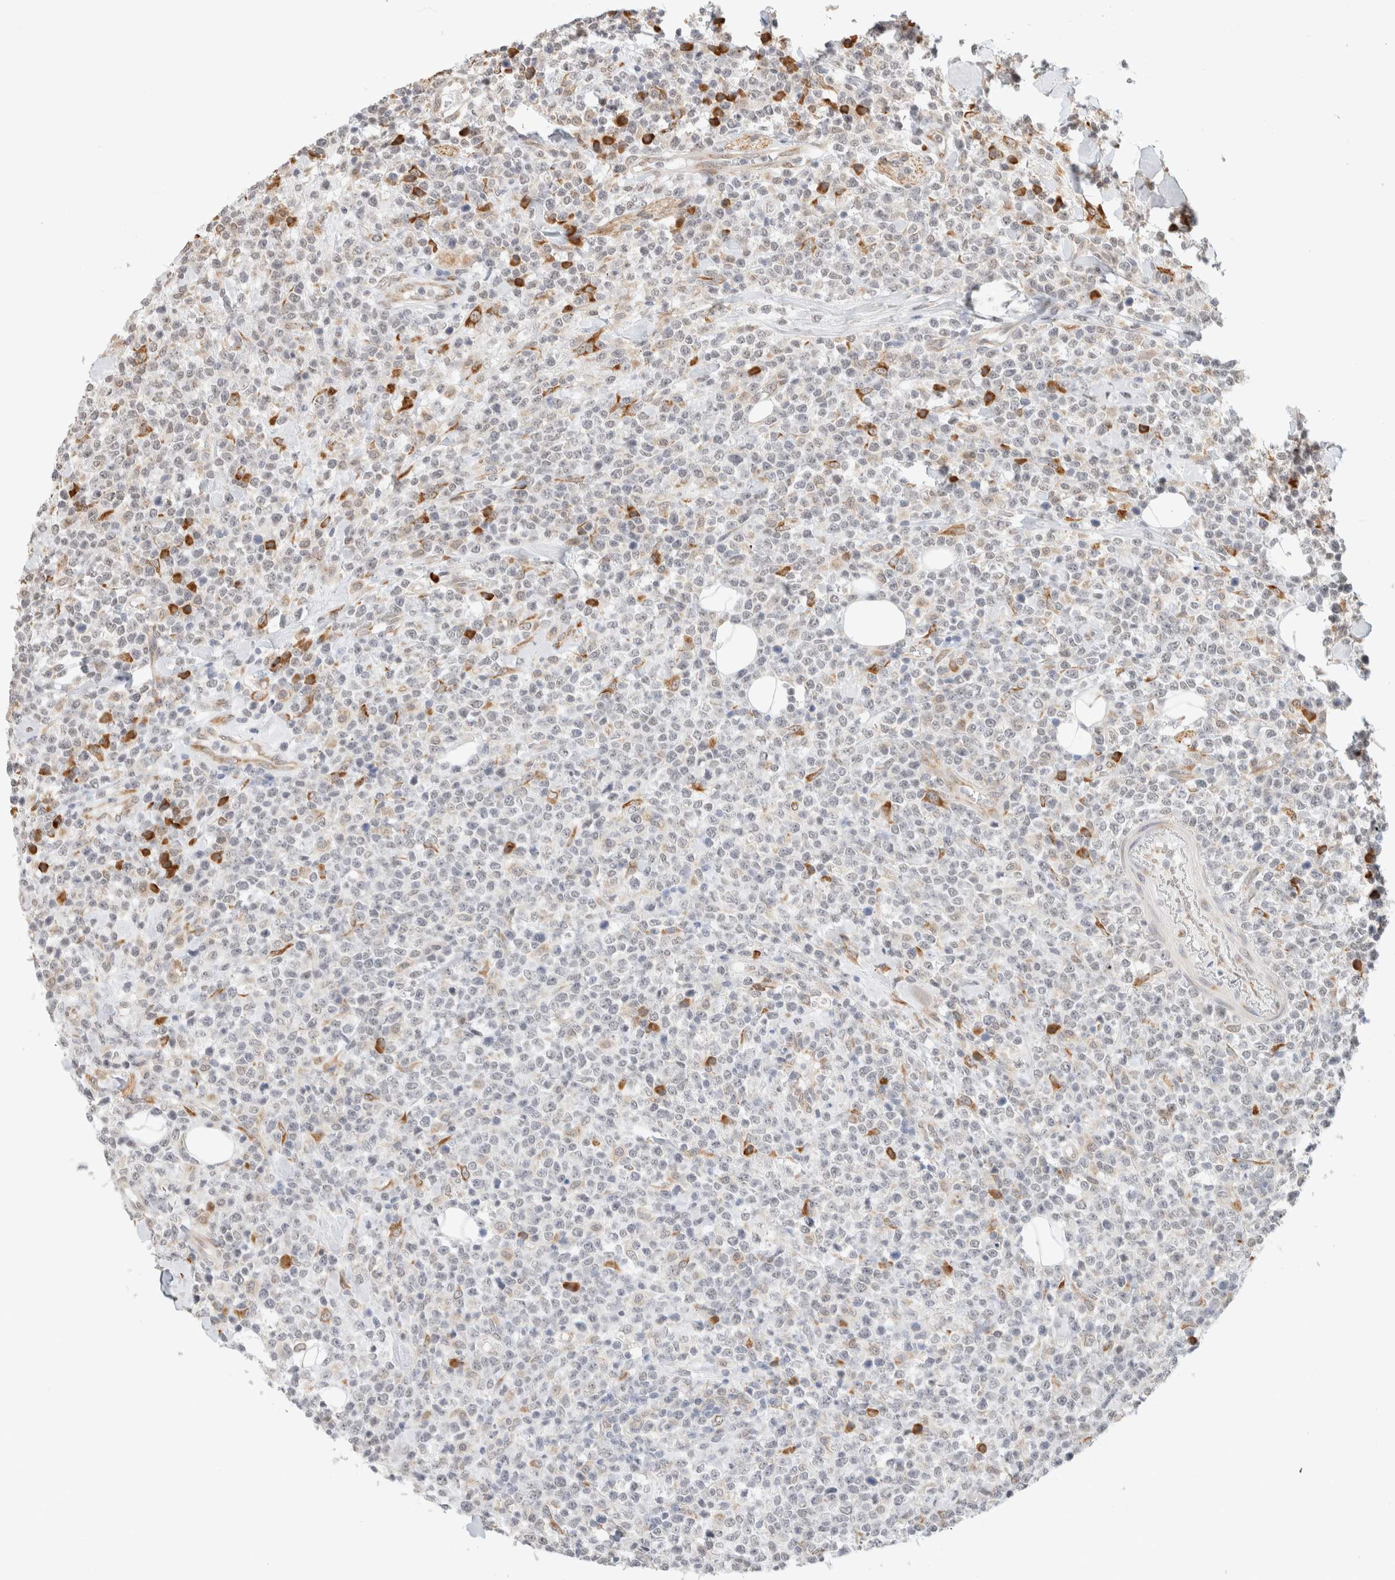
{"staining": {"intensity": "negative", "quantity": "none", "location": "none"}, "tissue": "lymphoma", "cell_type": "Tumor cells", "image_type": "cancer", "snomed": [{"axis": "morphology", "description": "Malignant lymphoma, non-Hodgkin's type, High grade"}, {"axis": "topography", "description": "Colon"}], "caption": "Photomicrograph shows no protein expression in tumor cells of malignant lymphoma, non-Hodgkin's type (high-grade) tissue.", "gene": "HDLBP", "patient": {"sex": "female", "age": 53}}